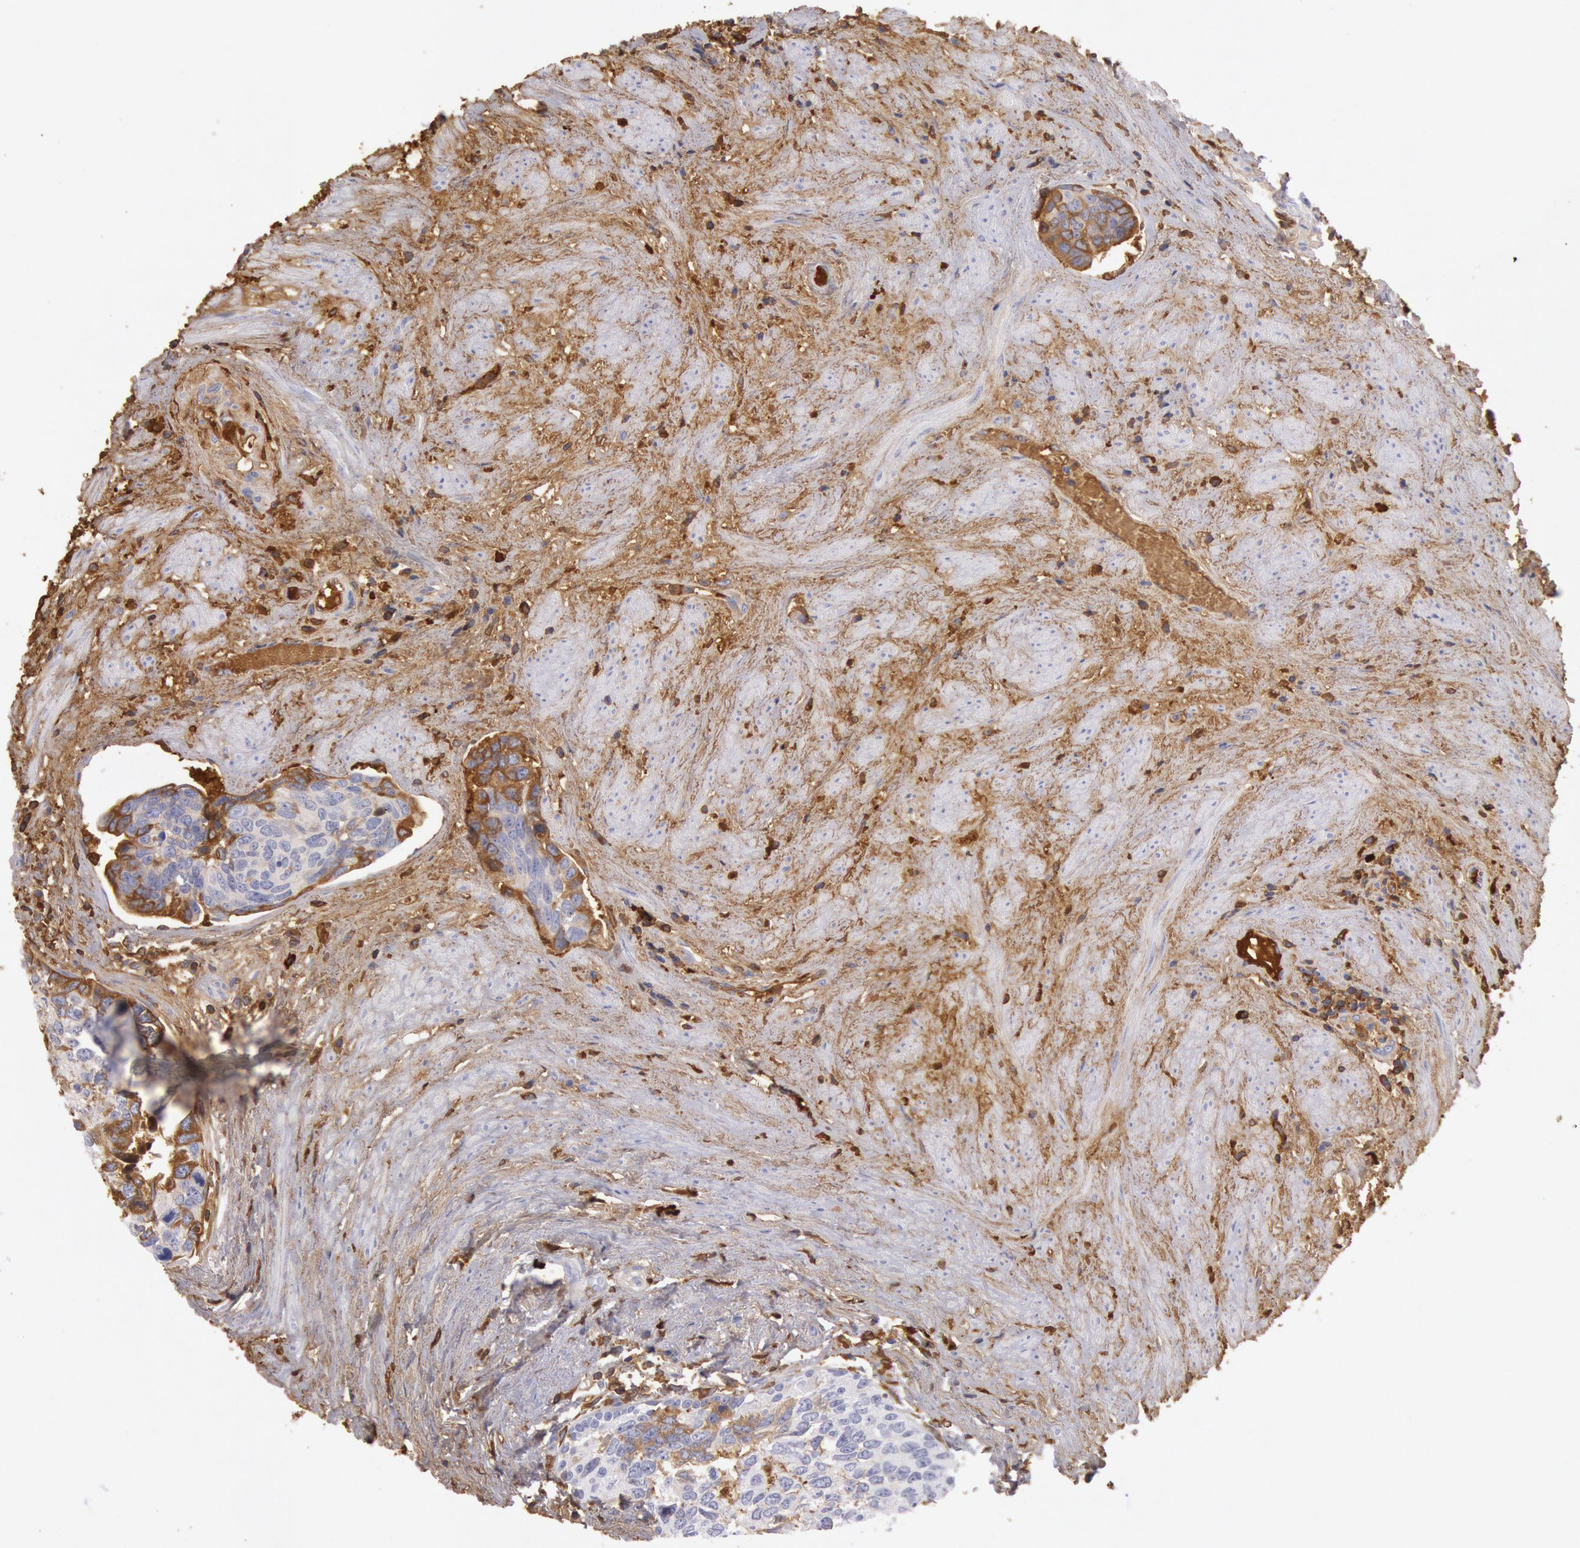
{"staining": {"intensity": "moderate", "quantity": "25%-75%", "location": "cytoplasmic/membranous"}, "tissue": "urothelial cancer", "cell_type": "Tumor cells", "image_type": "cancer", "snomed": [{"axis": "morphology", "description": "Urothelial carcinoma, High grade"}, {"axis": "topography", "description": "Urinary bladder"}], "caption": "This histopathology image demonstrates IHC staining of human high-grade urothelial carcinoma, with medium moderate cytoplasmic/membranous staining in approximately 25%-75% of tumor cells.", "gene": "IGHA1", "patient": {"sex": "male", "age": 81}}